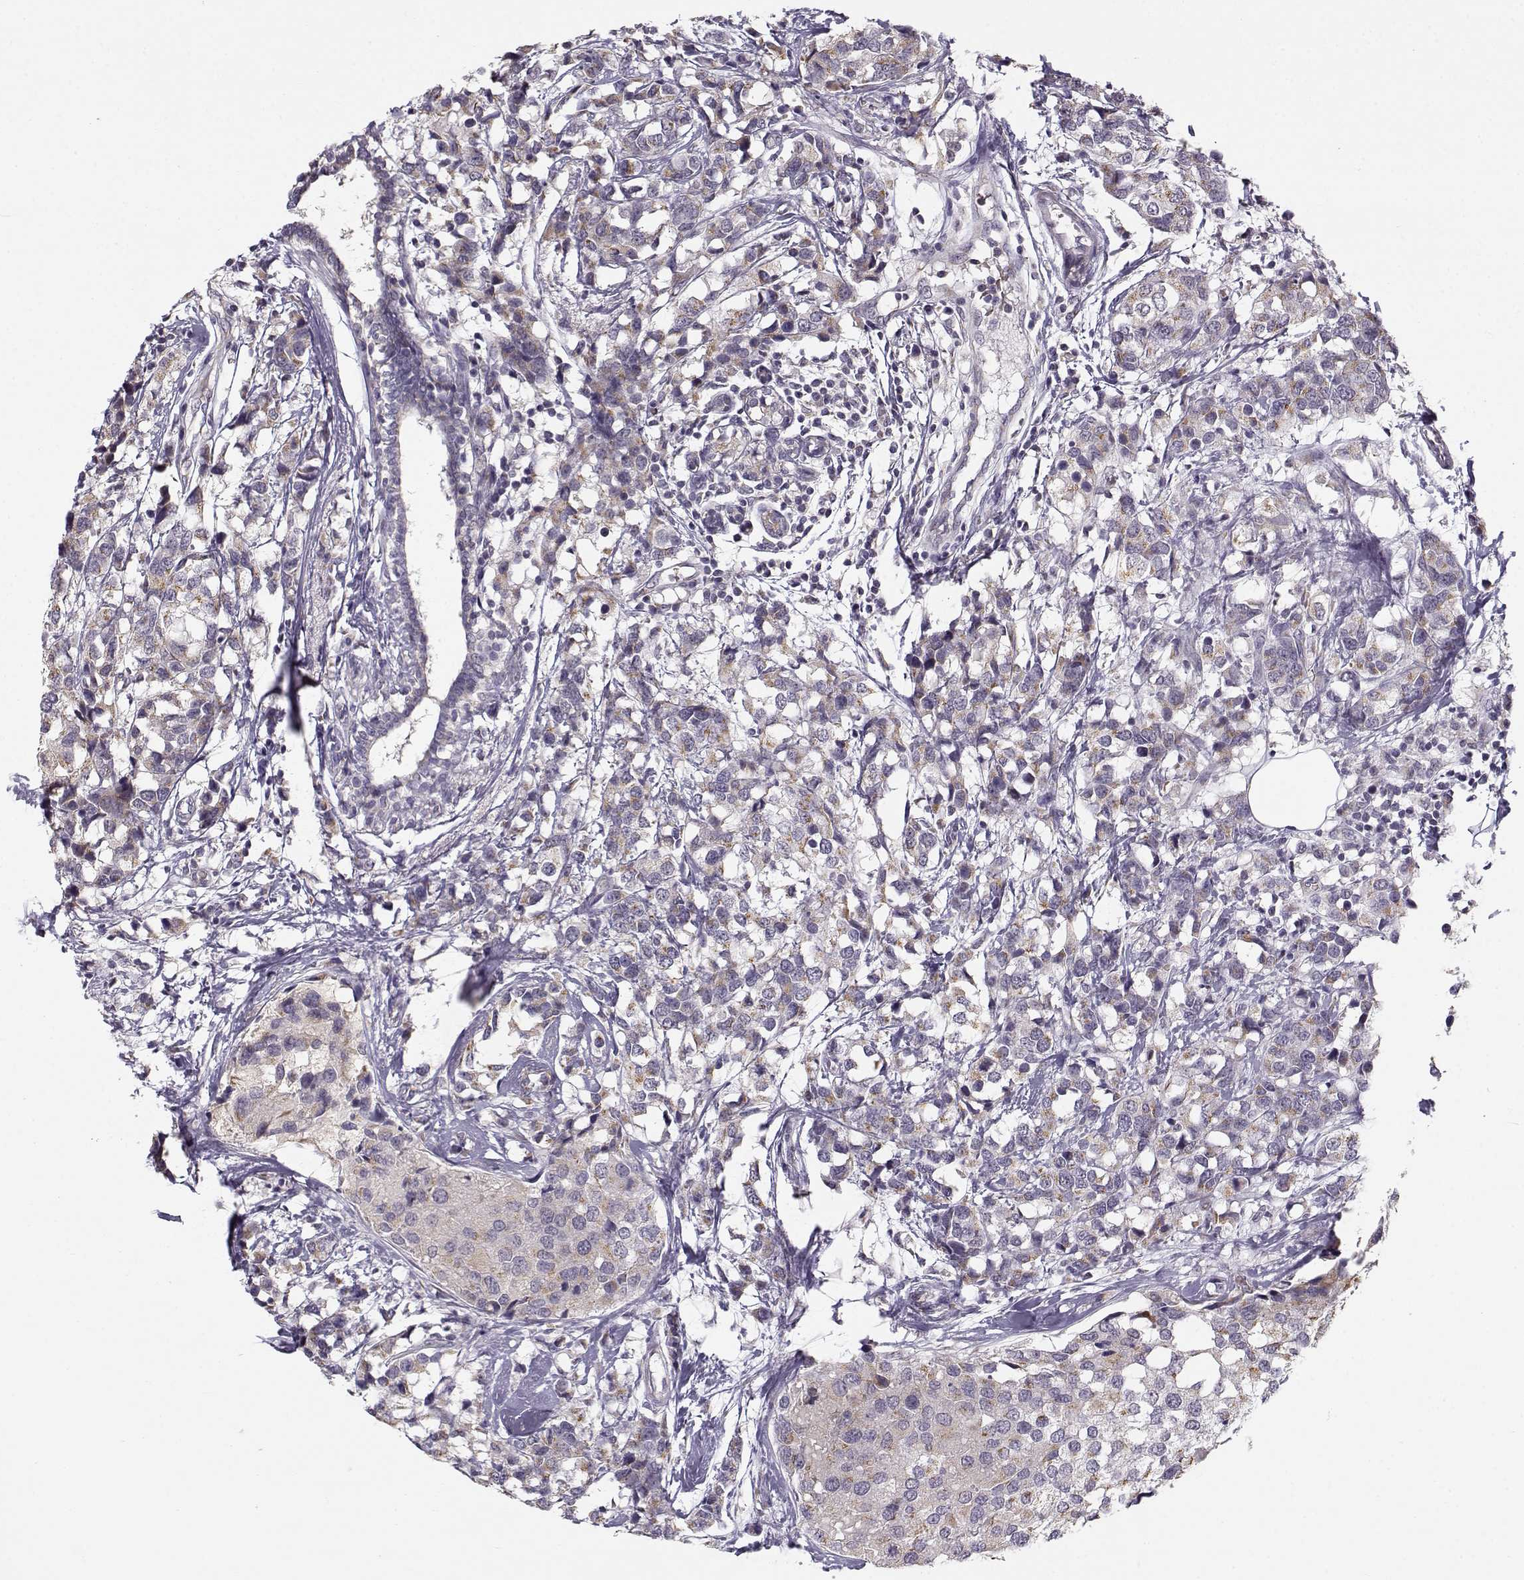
{"staining": {"intensity": "weak", "quantity": ">75%", "location": "cytoplasmic/membranous"}, "tissue": "breast cancer", "cell_type": "Tumor cells", "image_type": "cancer", "snomed": [{"axis": "morphology", "description": "Lobular carcinoma"}, {"axis": "topography", "description": "Breast"}], "caption": "This histopathology image reveals lobular carcinoma (breast) stained with immunohistochemistry to label a protein in brown. The cytoplasmic/membranous of tumor cells show weak positivity for the protein. Nuclei are counter-stained blue.", "gene": "SLC4A5", "patient": {"sex": "female", "age": 59}}